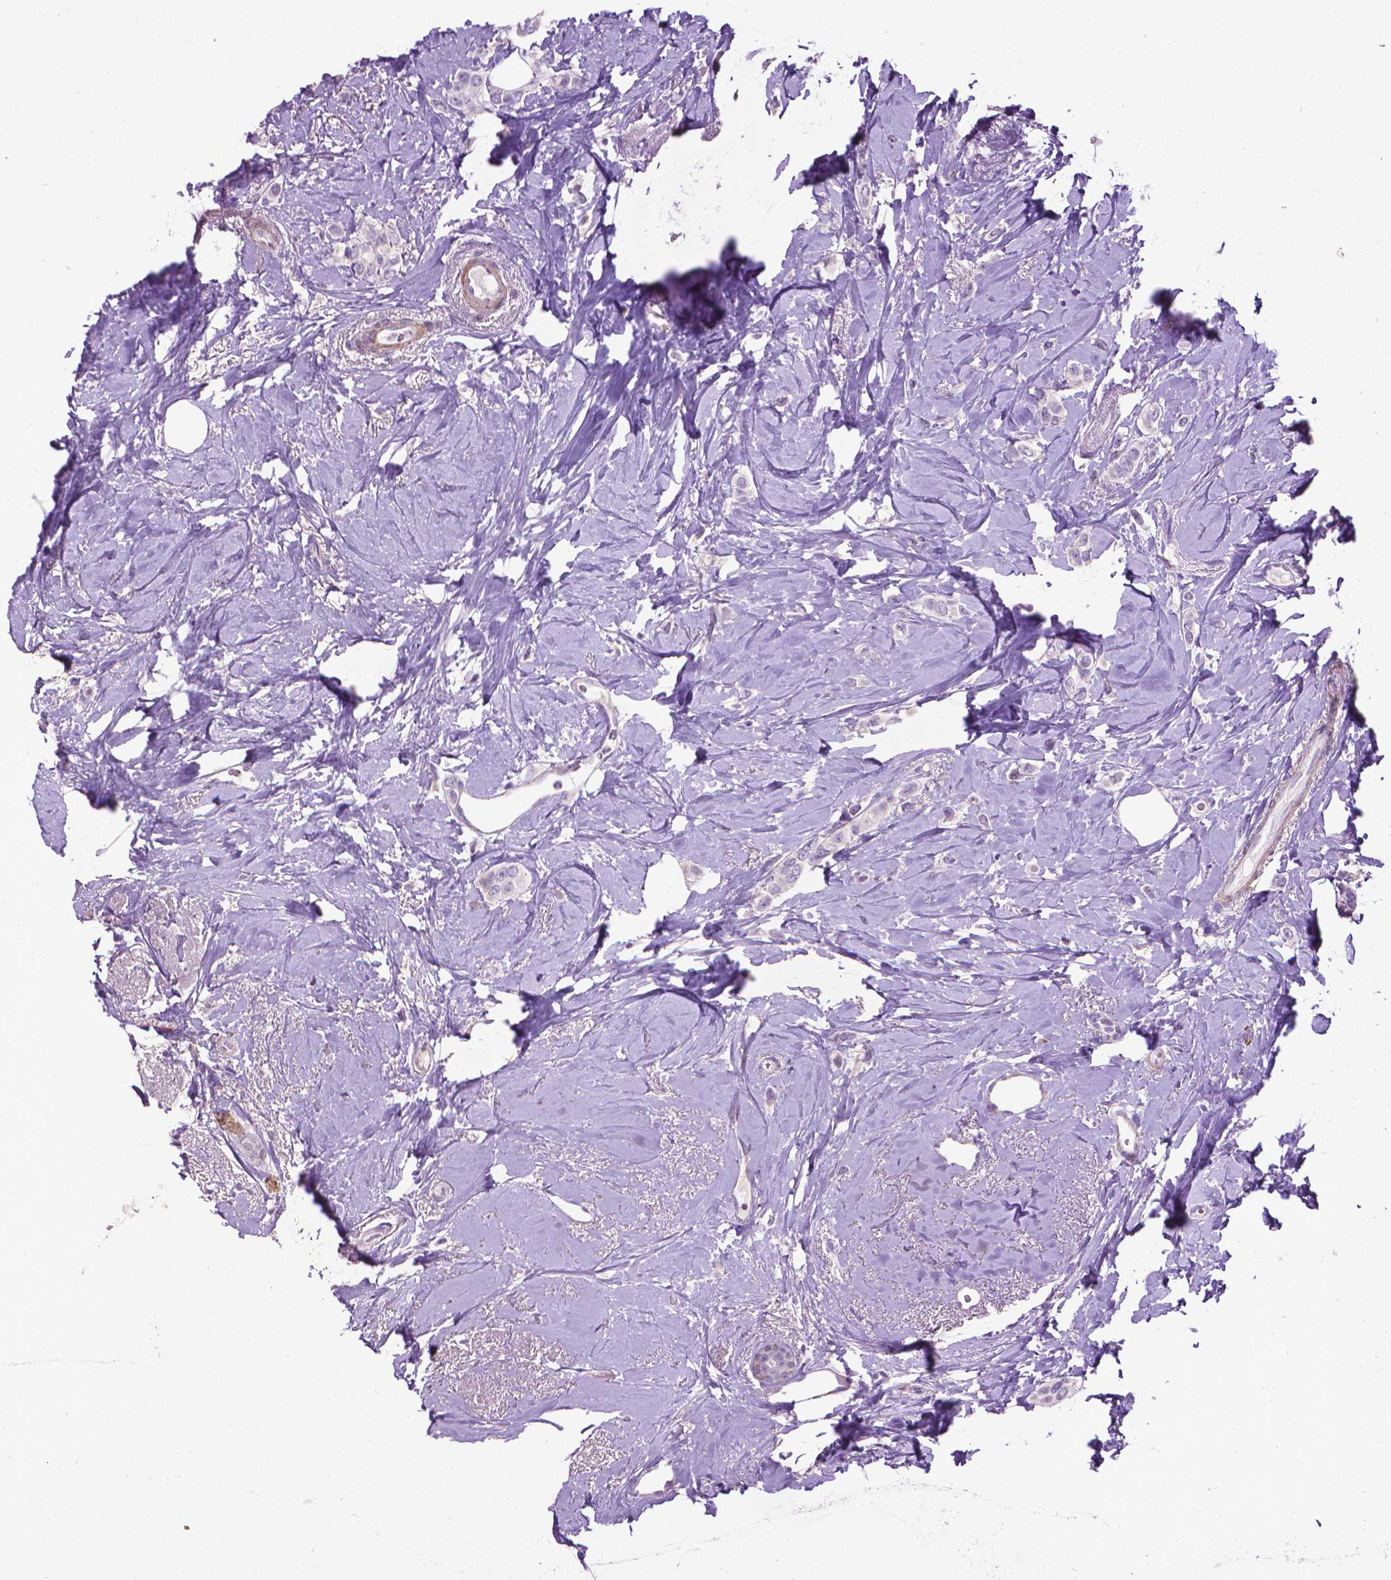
{"staining": {"intensity": "negative", "quantity": "none", "location": "none"}, "tissue": "breast cancer", "cell_type": "Tumor cells", "image_type": "cancer", "snomed": [{"axis": "morphology", "description": "Lobular carcinoma"}, {"axis": "topography", "description": "Breast"}], "caption": "Immunohistochemistry photomicrograph of breast lobular carcinoma stained for a protein (brown), which reveals no staining in tumor cells.", "gene": "AQP10", "patient": {"sex": "female", "age": 66}}